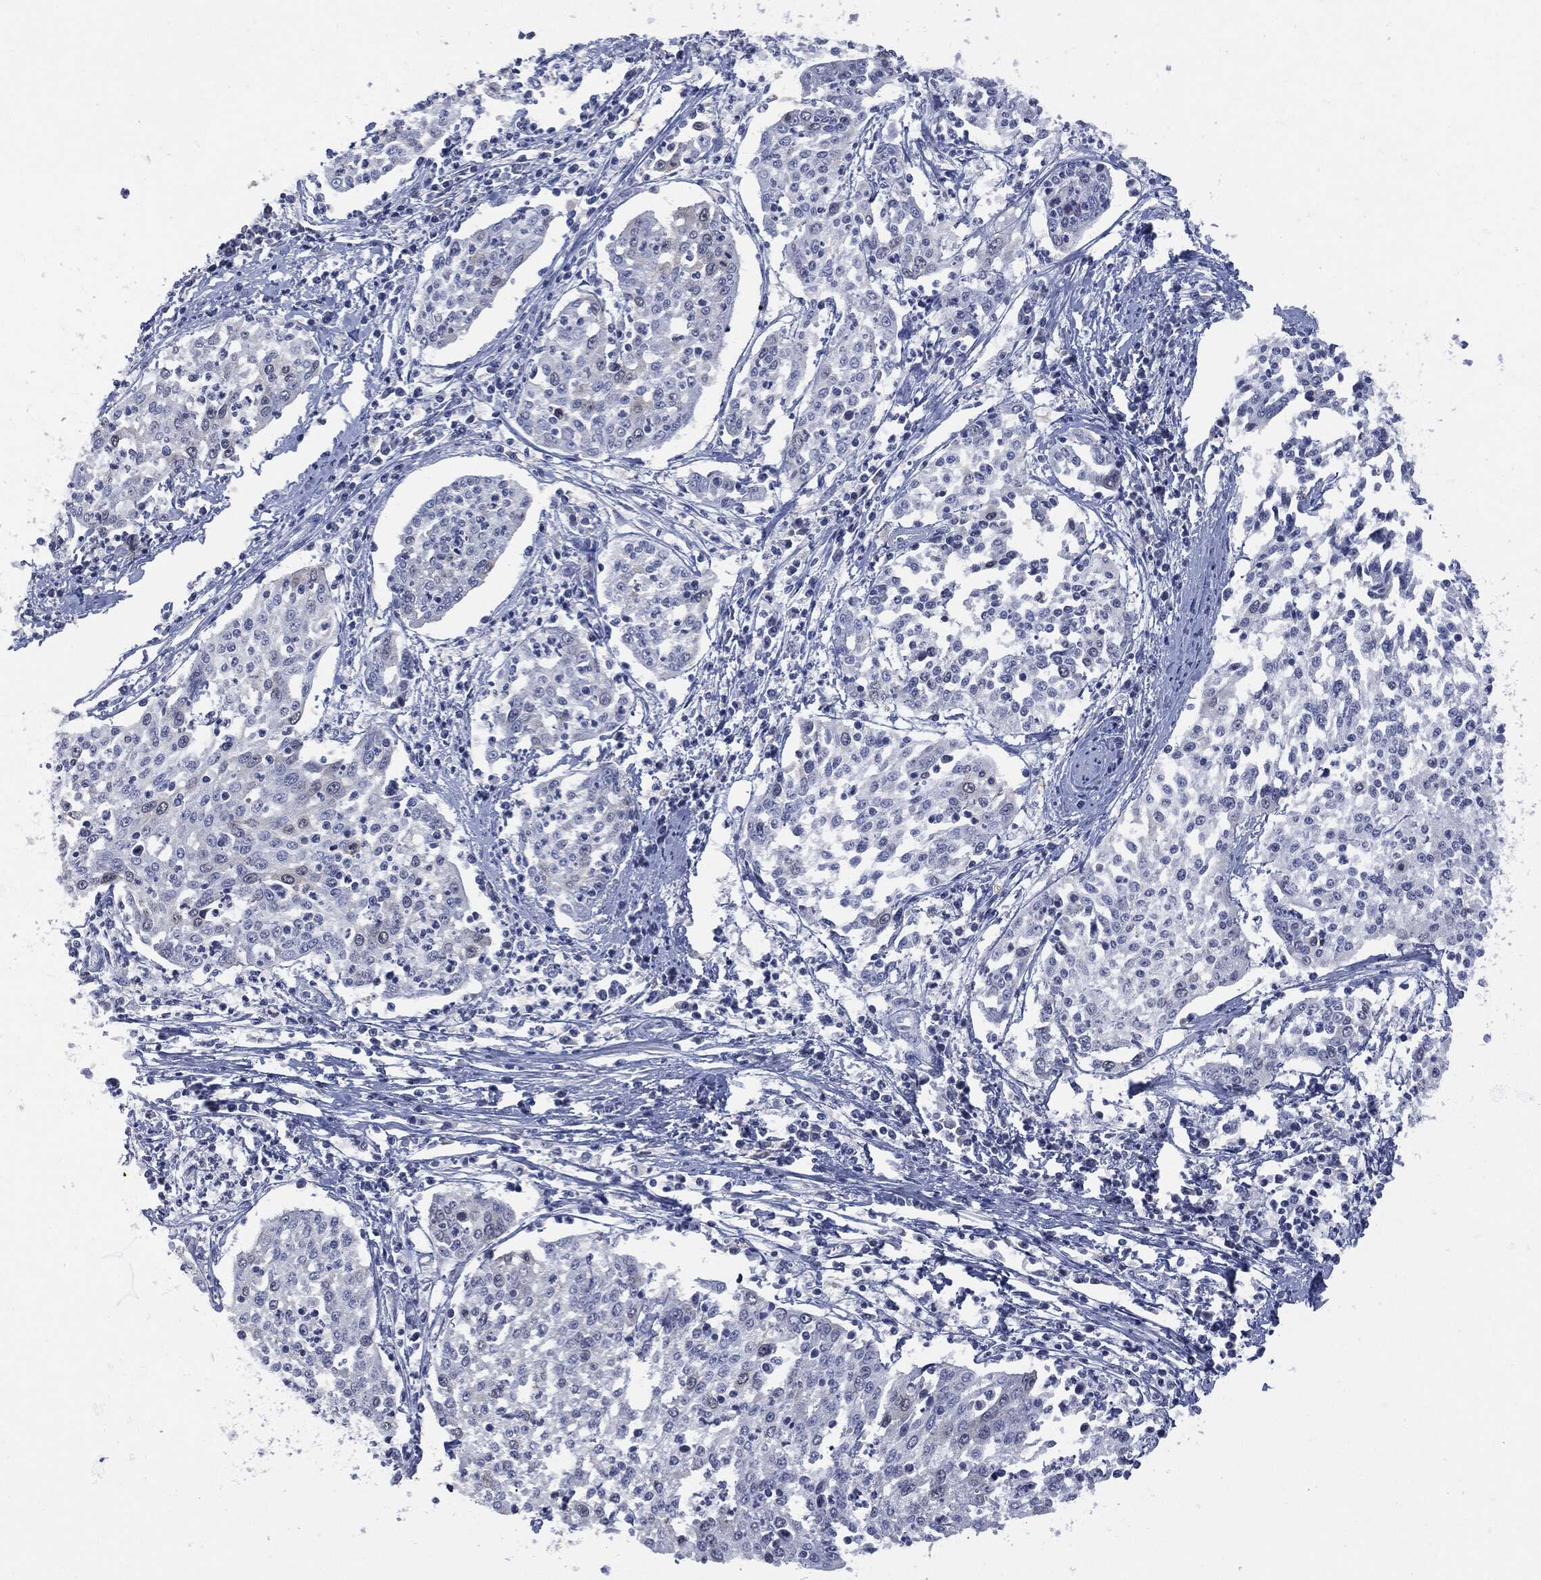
{"staining": {"intensity": "negative", "quantity": "none", "location": "none"}, "tissue": "cervical cancer", "cell_type": "Tumor cells", "image_type": "cancer", "snomed": [{"axis": "morphology", "description": "Squamous cell carcinoma, NOS"}, {"axis": "topography", "description": "Cervix"}], "caption": "This micrograph is of cervical cancer (squamous cell carcinoma) stained with immunohistochemistry to label a protein in brown with the nuclei are counter-stained blue. There is no positivity in tumor cells. The staining is performed using DAB brown chromogen with nuclei counter-stained in using hematoxylin.", "gene": "UBE2C", "patient": {"sex": "female", "age": 41}}